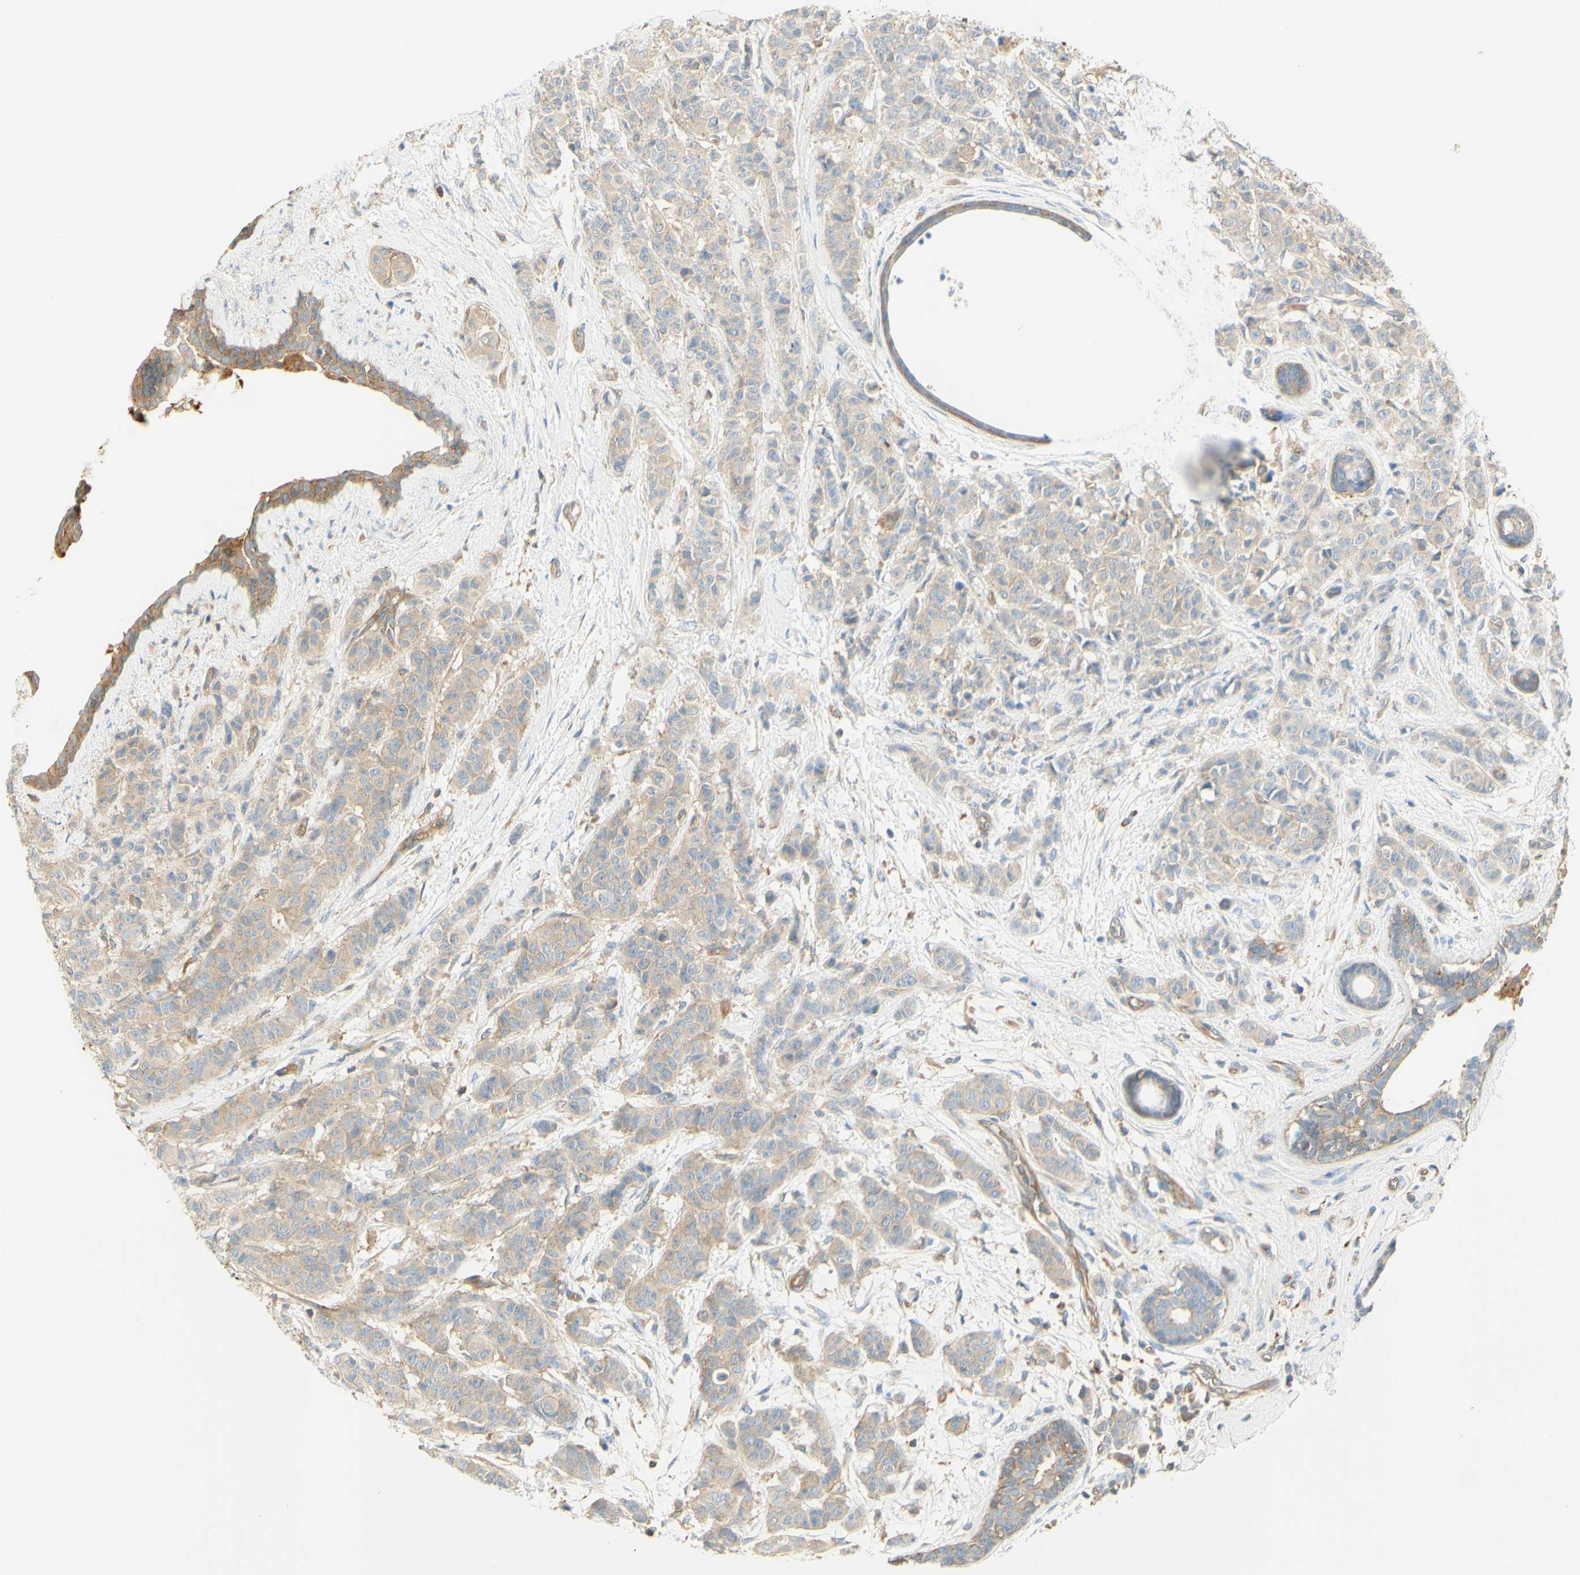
{"staining": {"intensity": "weak", "quantity": ">75%", "location": "cytoplasmic/membranous"}, "tissue": "breast cancer", "cell_type": "Tumor cells", "image_type": "cancer", "snomed": [{"axis": "morphology", "description": "Normal tissue, NOS"}, {"axis": "morphology", "description": "Duct carcinoma"}, {"axis": "topography", "description": "Breast"}], "caption": "Invasive ductal carcinoma (breast) stained with immunohistochemistry reveals weak cytoplasmic/membranous staining in approximately >75% of tumor cells.", "gene": "IKBKG", "patient": {"sex": "female", "age": 40}}